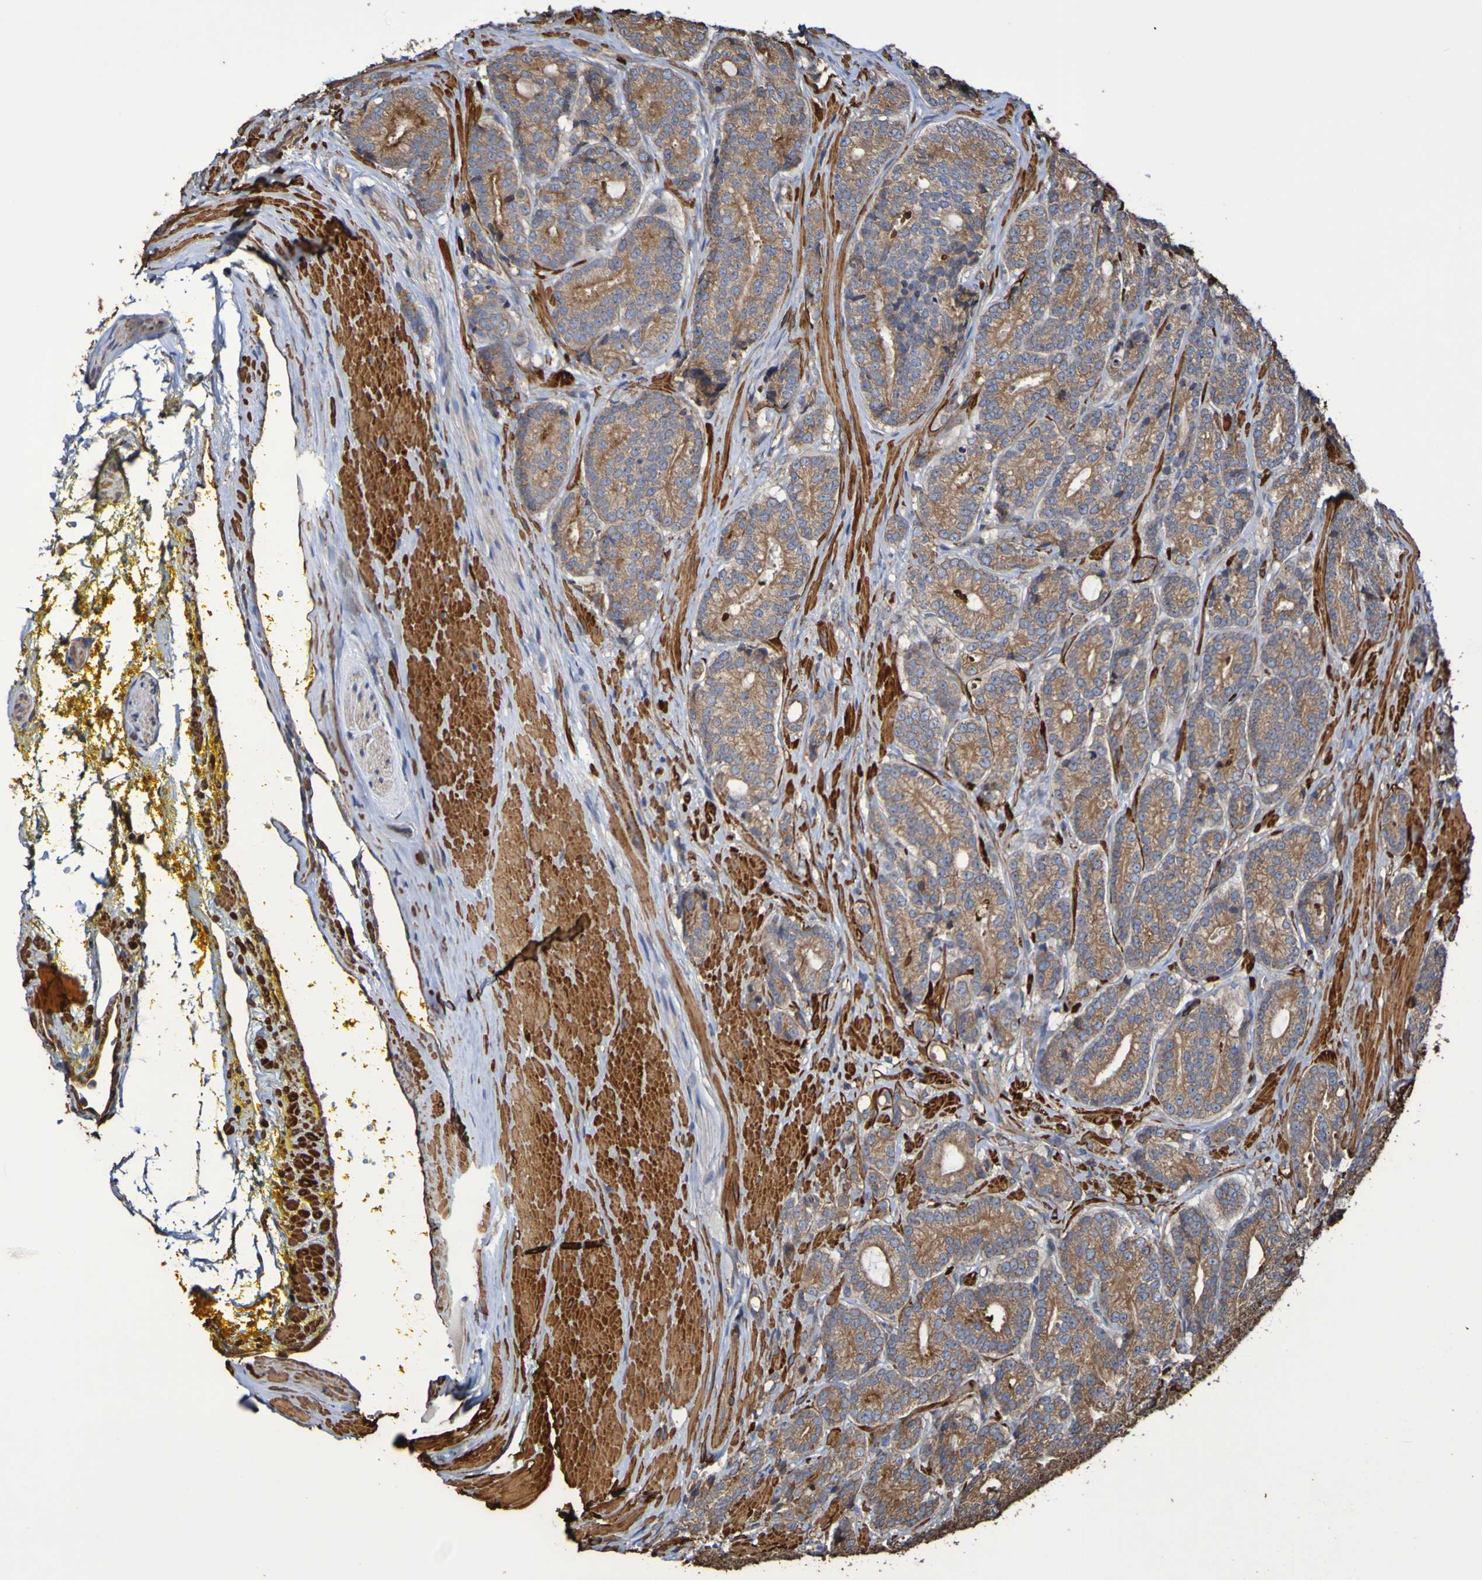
{"staining": {"intensity": "weak", "quantity": ">75%", "location": "cytoplasmic/membranous"}, "tissue": "prostate cancer", "cell_type": "Tumor cells", "image_type": "cancer", "snomed": [{"axis": "morphology", "description": "Adenocarcinoma, High grade"}, {"axis": "topography", "description": "Prostate"}], "caption": "Weak cytoplasmic/membranous staining for a protein is seen in approximately >75% of tumor cells of high-grade adenocarcinoma (prostate) using IHC.", "gene": "RAB11A", "patient": {"sex": "male", "age": 61}}